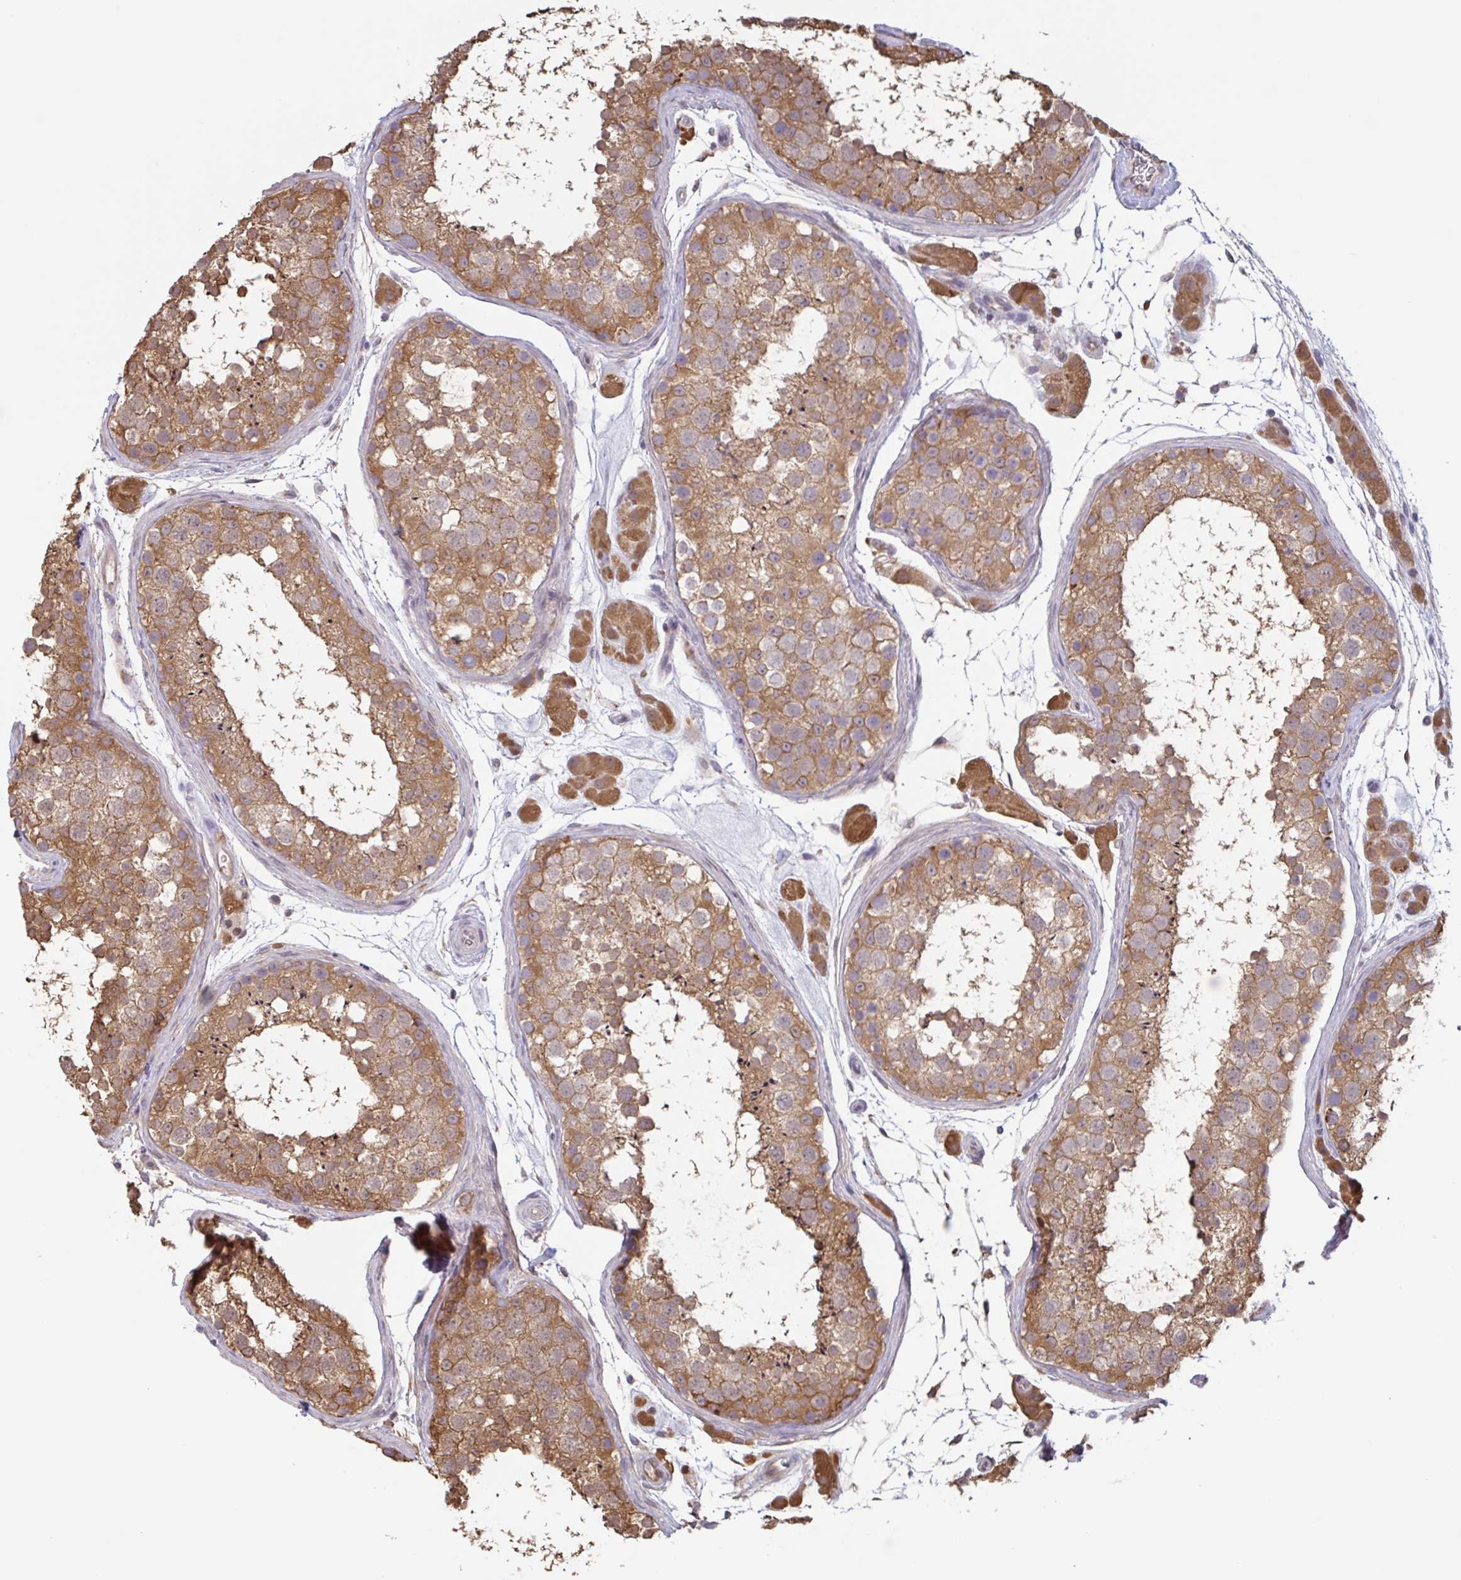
{"staining": {"intensity": "moderate", "quantity": ">75%", "location": "cytoplasmic/membranous"}, "tissue": "testis", "cell_type": "Cells in seminiferous ducts", "image_type": "normal", "snomed": [{"axis": "morphology", "description": "Normal tissue, NOS"}, {"axis": "topography", "description": "Testis"}], "caption": "Protein staining of benign testis displays moderate cytoplasmic/membranous staining in about >75% of cells in seminiferous ducts.", "gene": "OTOP2", "patient": {"sex": "male", "age": 41}}